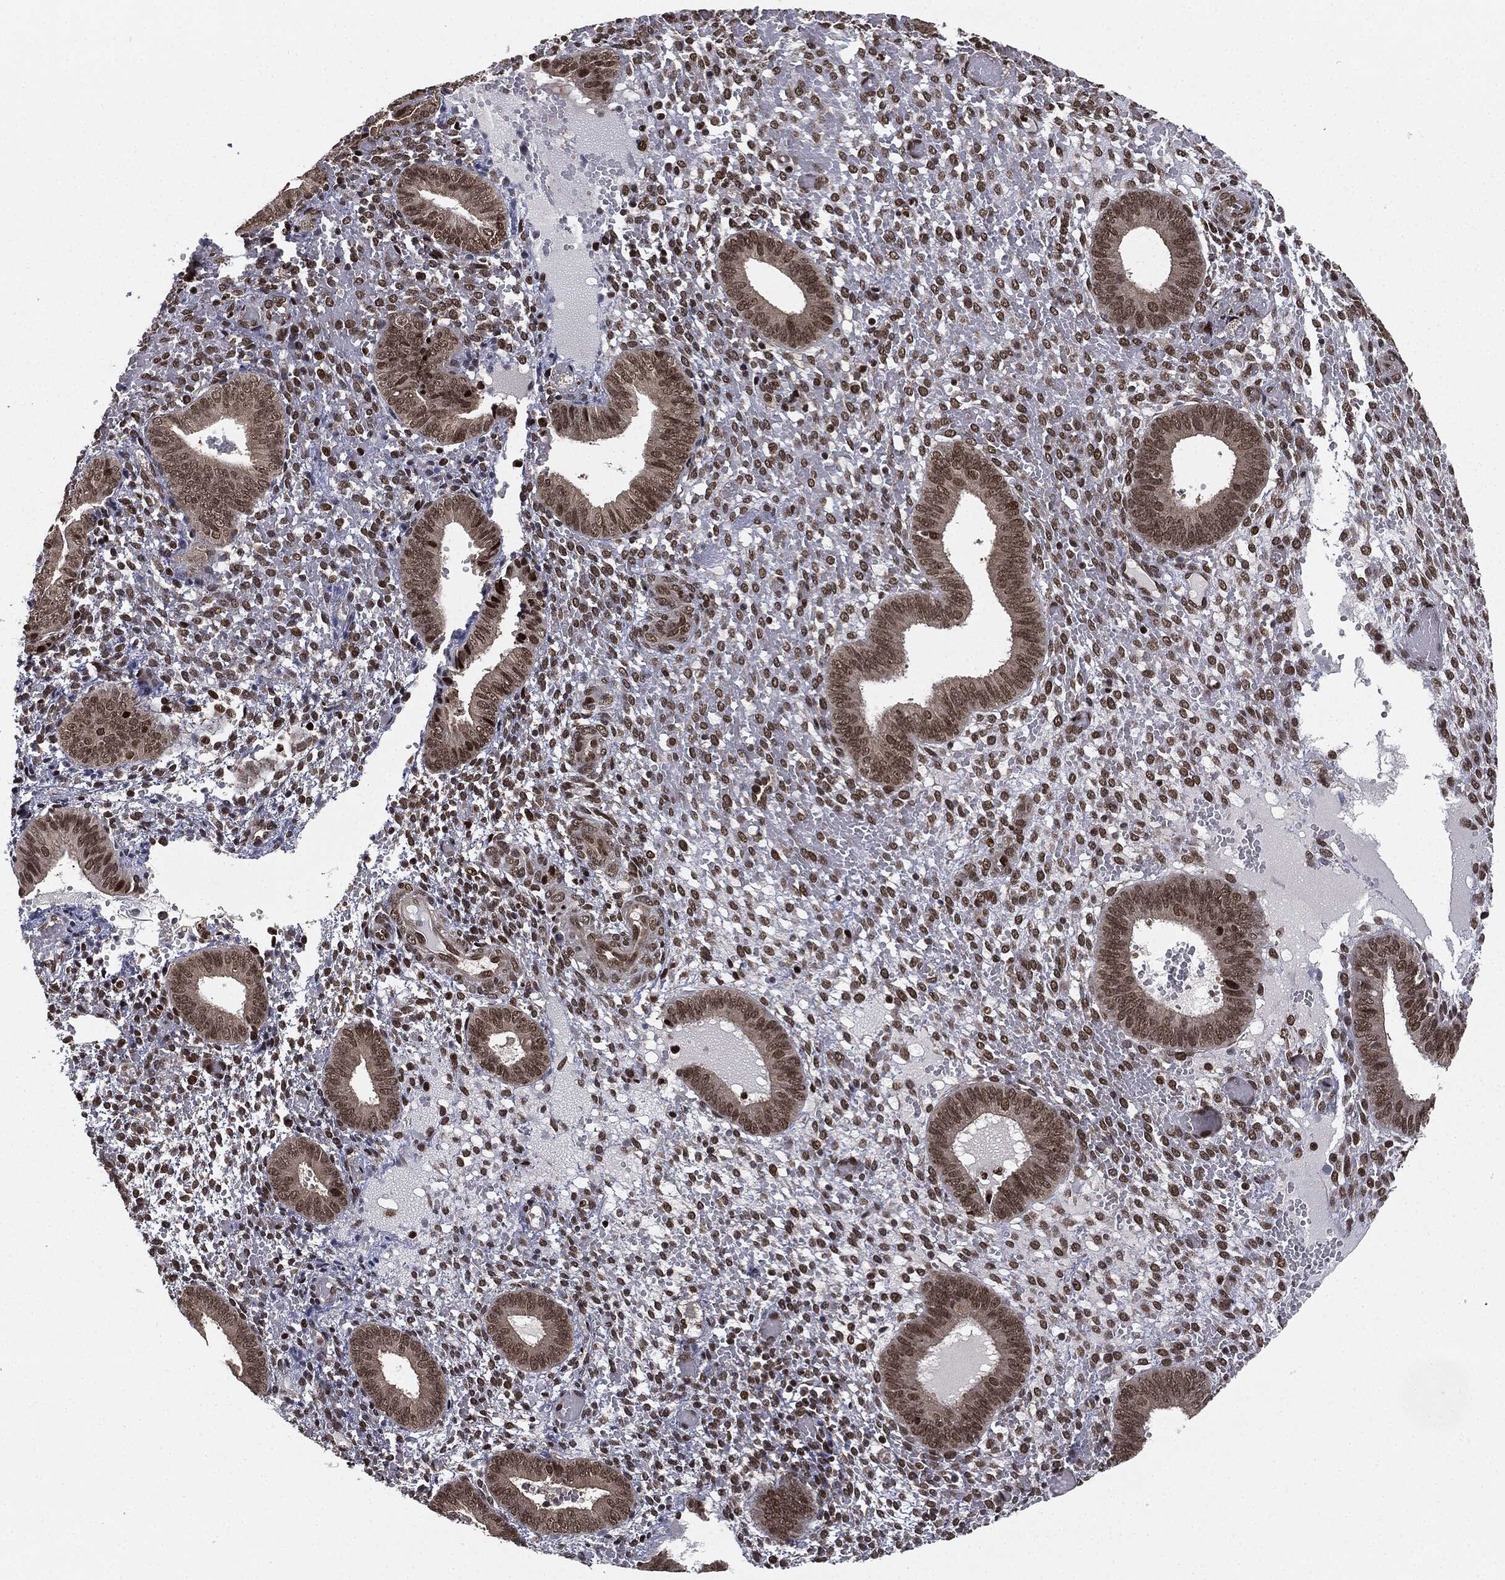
{"staining": {"intensity": "strong", "quantity": ">75%", "location": "nuclear"}, "tissue": "endometrium", "cell_type": "Cells in endometrial stroma", "image_type": "normal", "snomed": [{"axis": "morphology", "description": "Normal tissue, NOS"}, {"axis": "topography", "description": "Endometrium"}], "caption": "About >75% of cells in endometrial stroma in normal endometrium reveal strong nuclear protein positivity as visualized by brown immunohistochemical staining.", "gene": "TBC1D22A", "patient": {"sex": "female", "age": 42}}